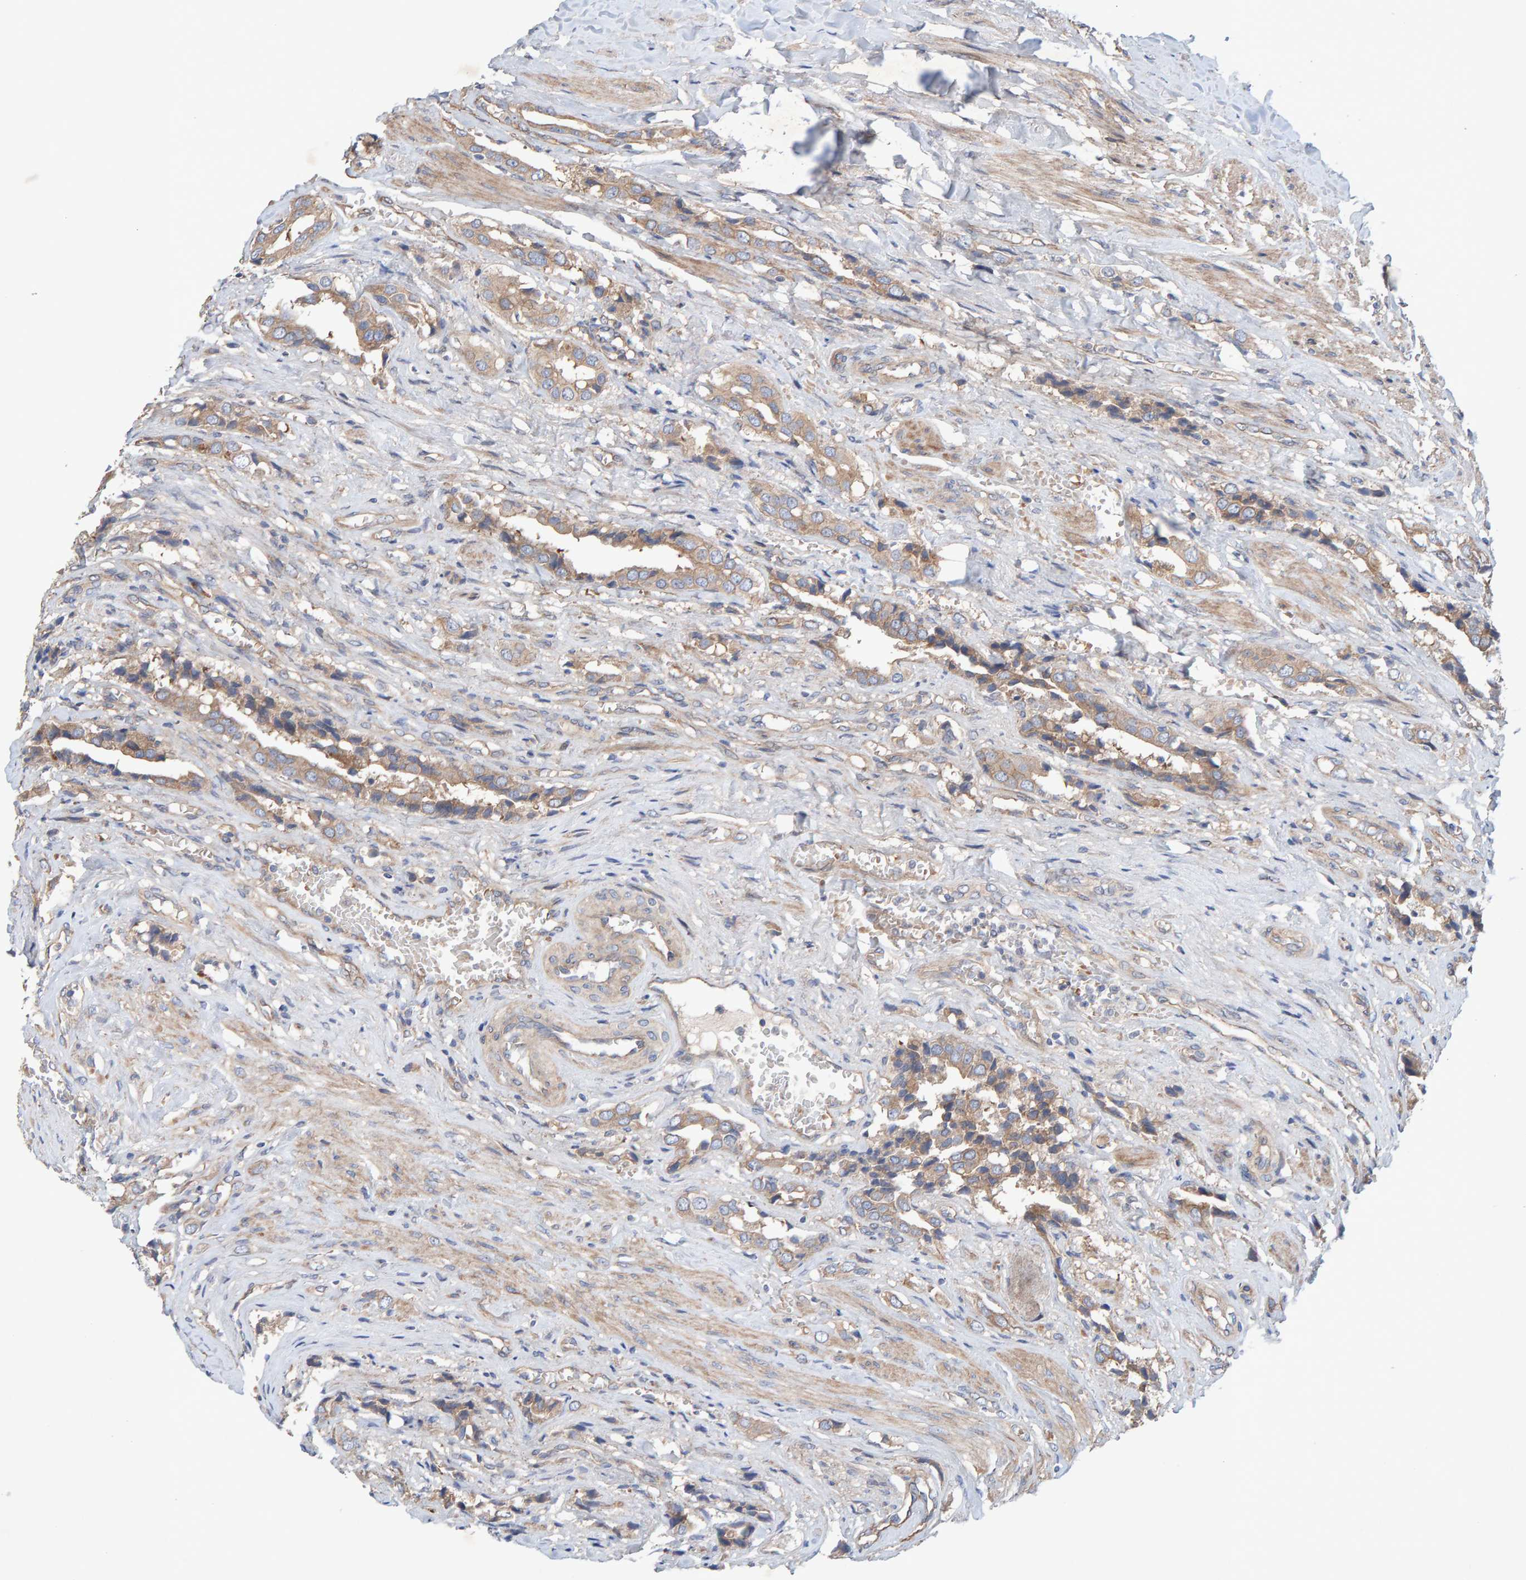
{"staining": {"intensity": "weak", "quantity": ">75%", "location": "cytoplasmic/membranous"}, "tissue": "prostate cancer", "cell_type": "Tumor cells", "image_type": "cancer", "snomed": [{"axis": "morphology", "description": "Adenocarcinoma, High grade"}, {"axis": "topography", "description": "Prostate"}], "caption": "Tumor cells display low levels of weak cytoplasmic/membranous staining in about >75% of cells in human high-grade adenocarcinoma (prostate).", "gene": "LRSAM1", "patient": {"sex": "male", "age": 52}}